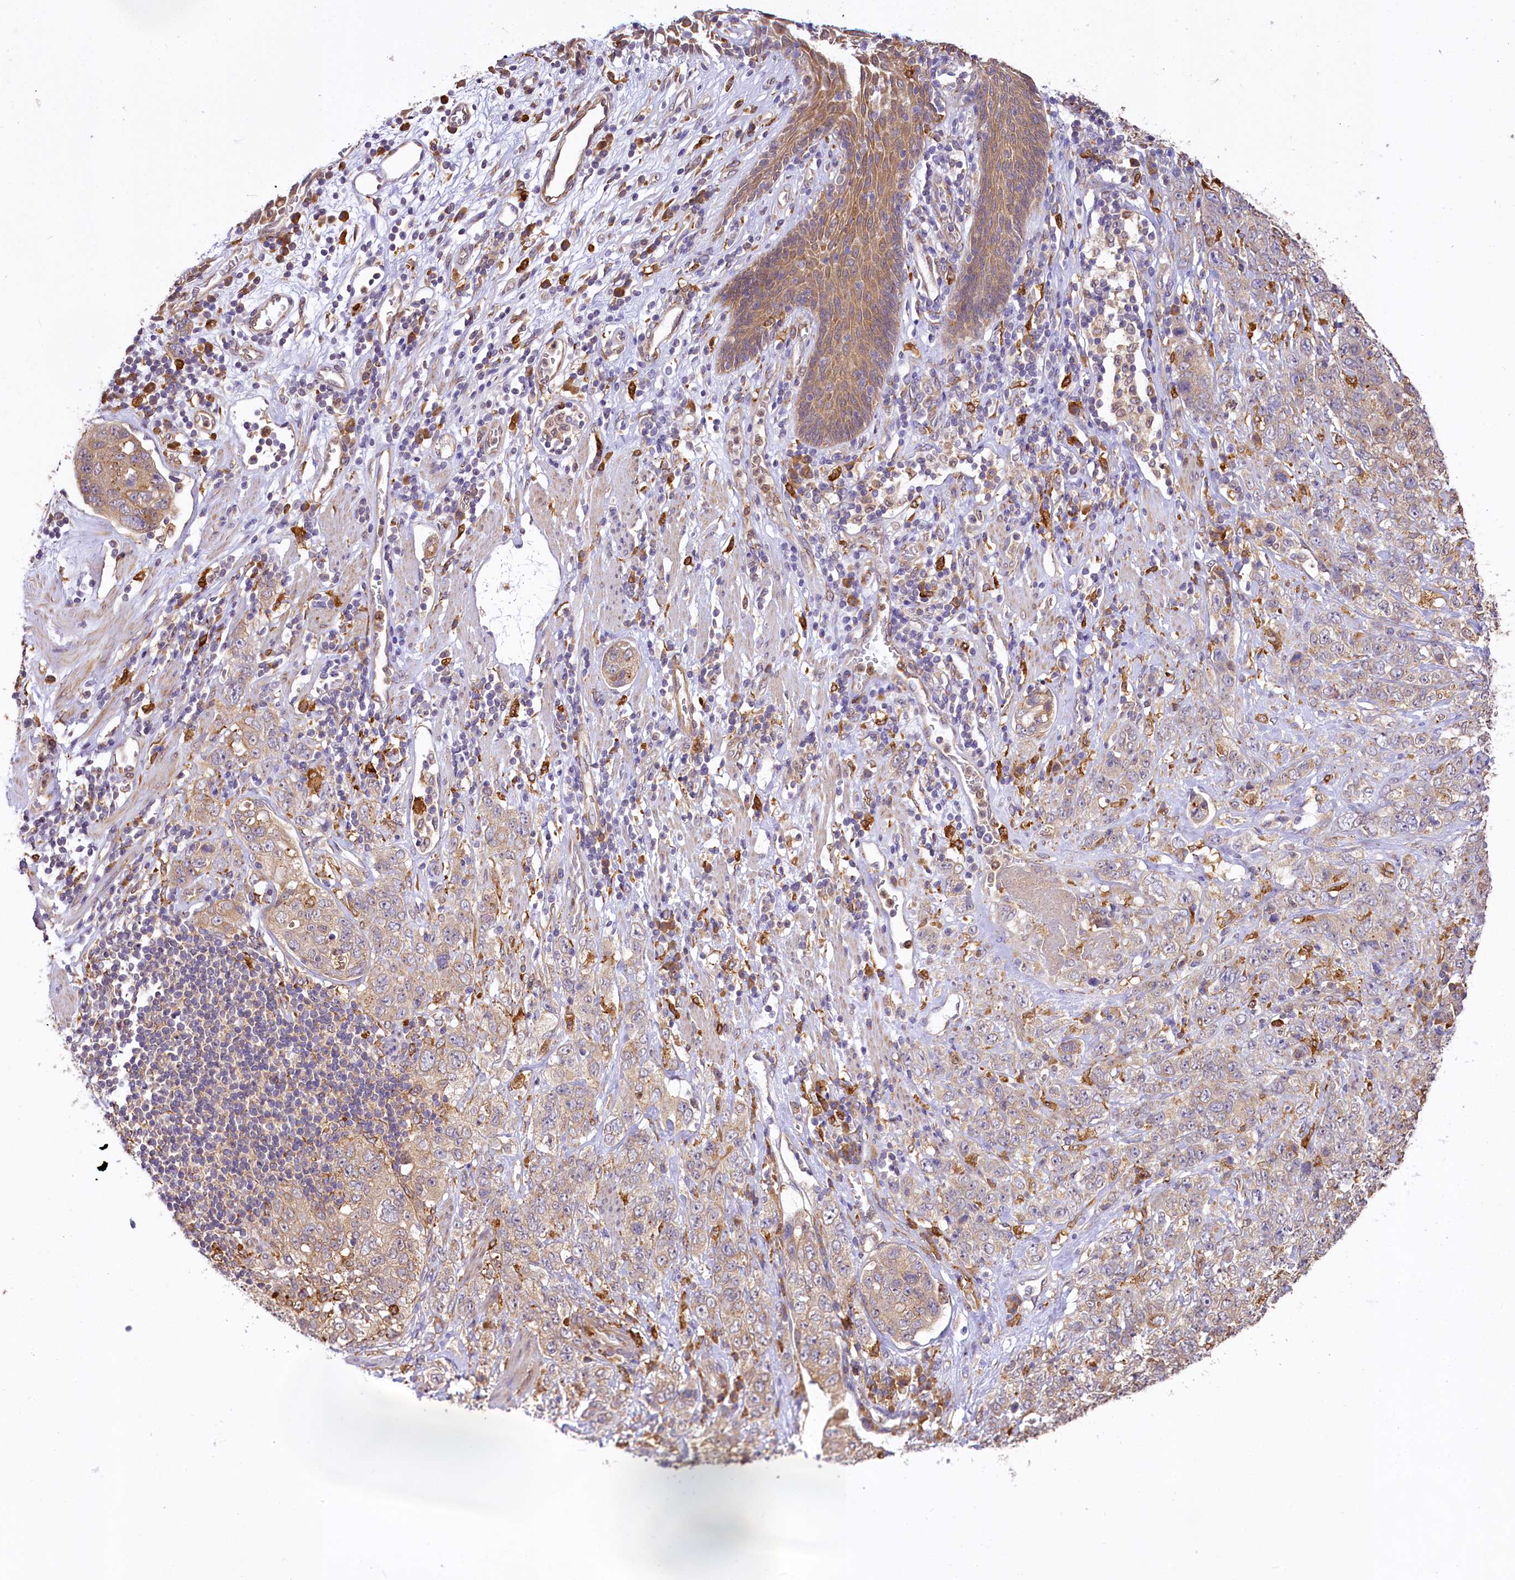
{"staining": {"intensity": "weak", "quantity": ">75%", "location": "cytoplasmic/membranous"}, "tissue": "stomach cancer", "cell_type": "Tumor cells", "image_type": "cancer", "snomed": [{"axis": "morphology", "description": "Adenocarcinoma, NOS"}, {"axis": "topography", "description": "Stomach"}], "caption": "Immunohistochemistry (IHC) of stomach cancer (adenocarcinoma) exhibits low levels of weak cytoplasmic/membranous staining in approximately >75% of tumor cells.", "gene": "PPIP5K2", "patient": {"sex": "male", "age": 48}}